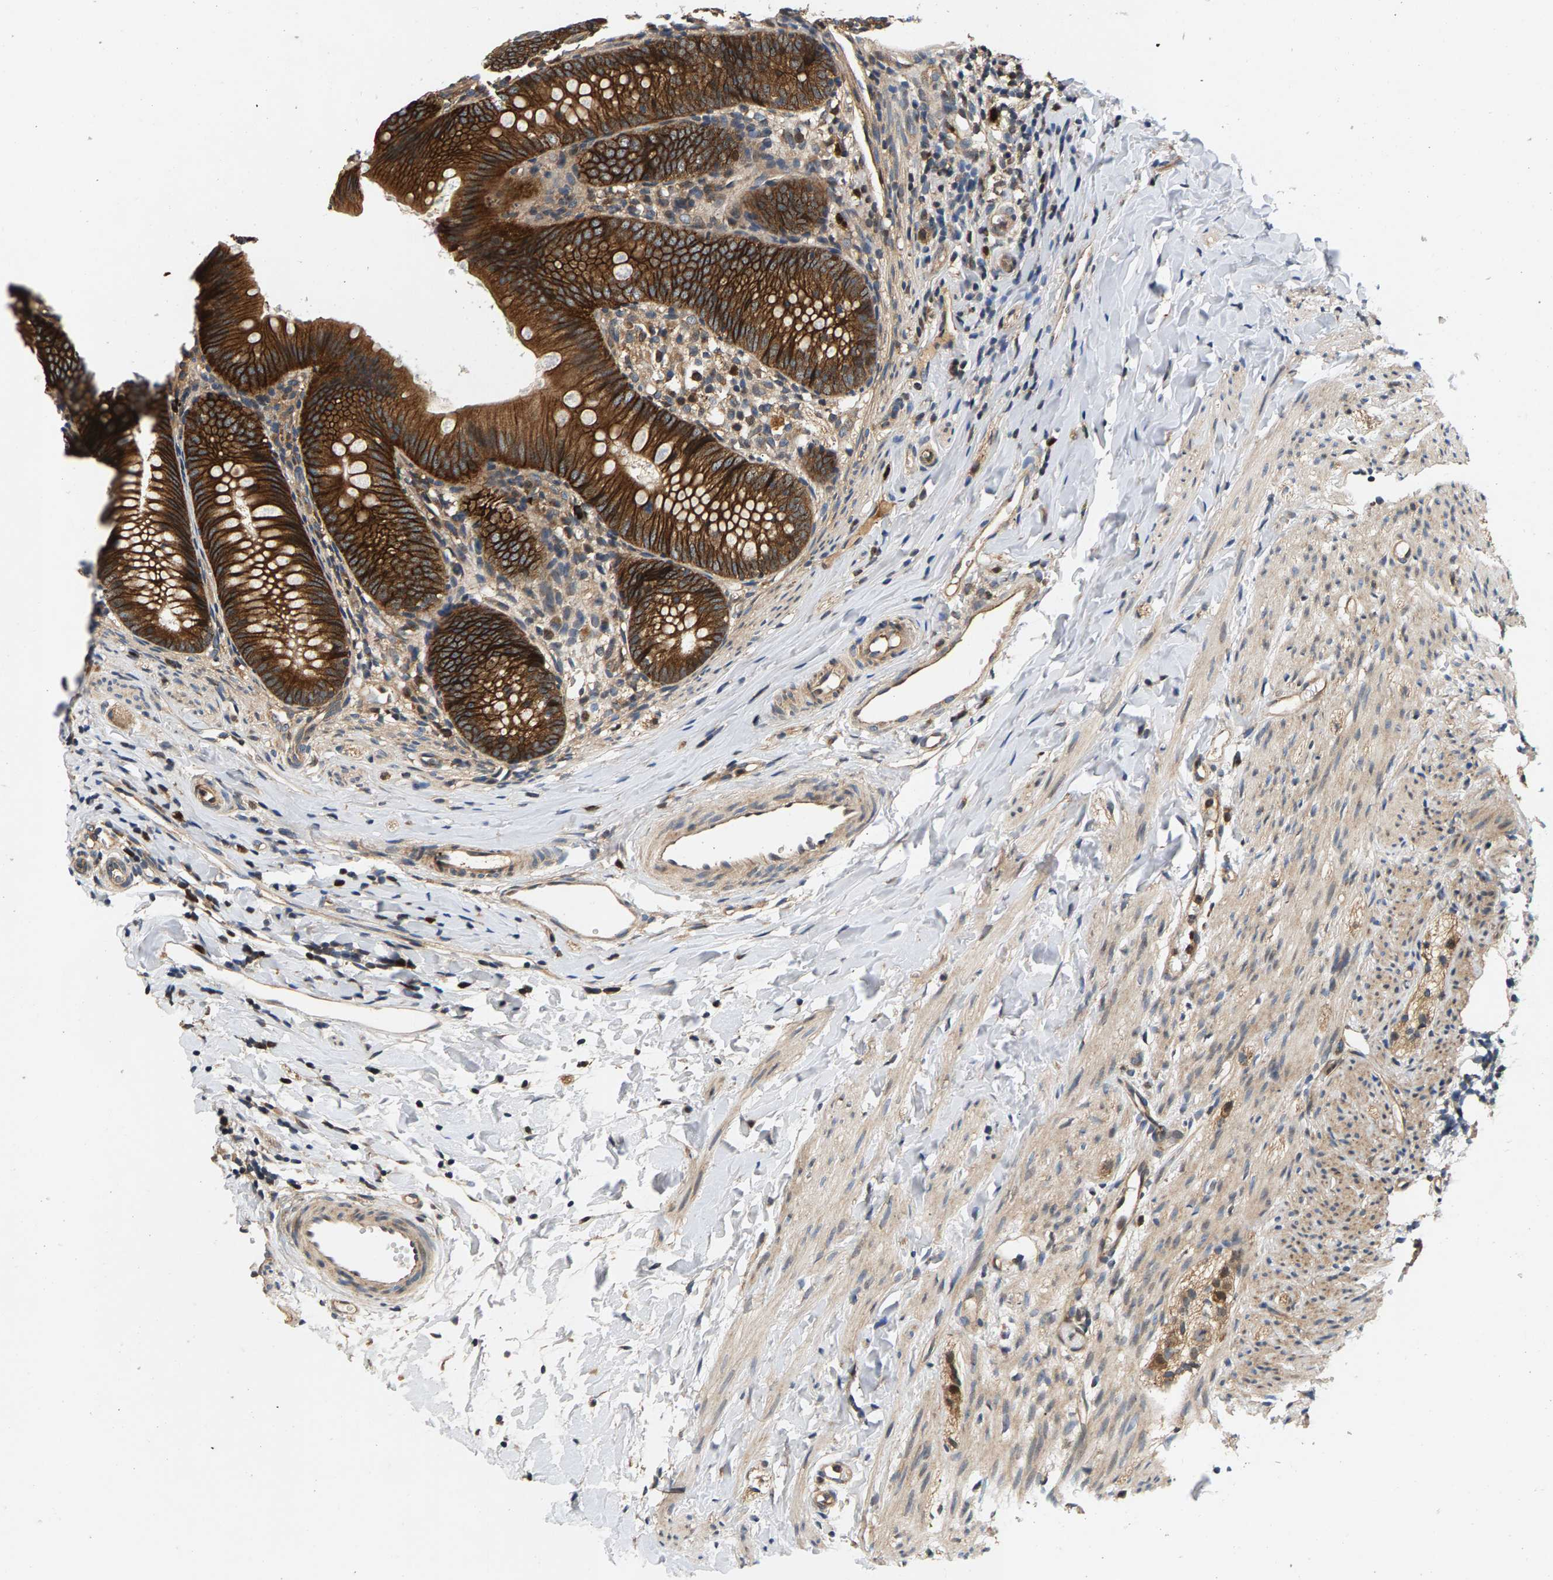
{"staining": {"intensity": "strong", "quantity": ">75%", "location": "cytoplasmic/membranous"}, "tissue": "appendix", "cell_type": "Glandular cells", "image_type": "normal", "snomed": [{"axis": "morphology", "description": "Normal tissue, NOS"}, {"axis": "topography", "description": "Appendix"}], "caption": "Protein staining by immunohistochemistry (IHC) displays strong cytoplasmic/membranous expression in approximately >75% of glandular cells in benign appendix. The staining is performed using DAB brown chromogen to label protein expression. The nuclei are counter-stained blue using hematoxylin.", "gene": "FAM78A", "patient": {"sex": "male", "age": 1}}